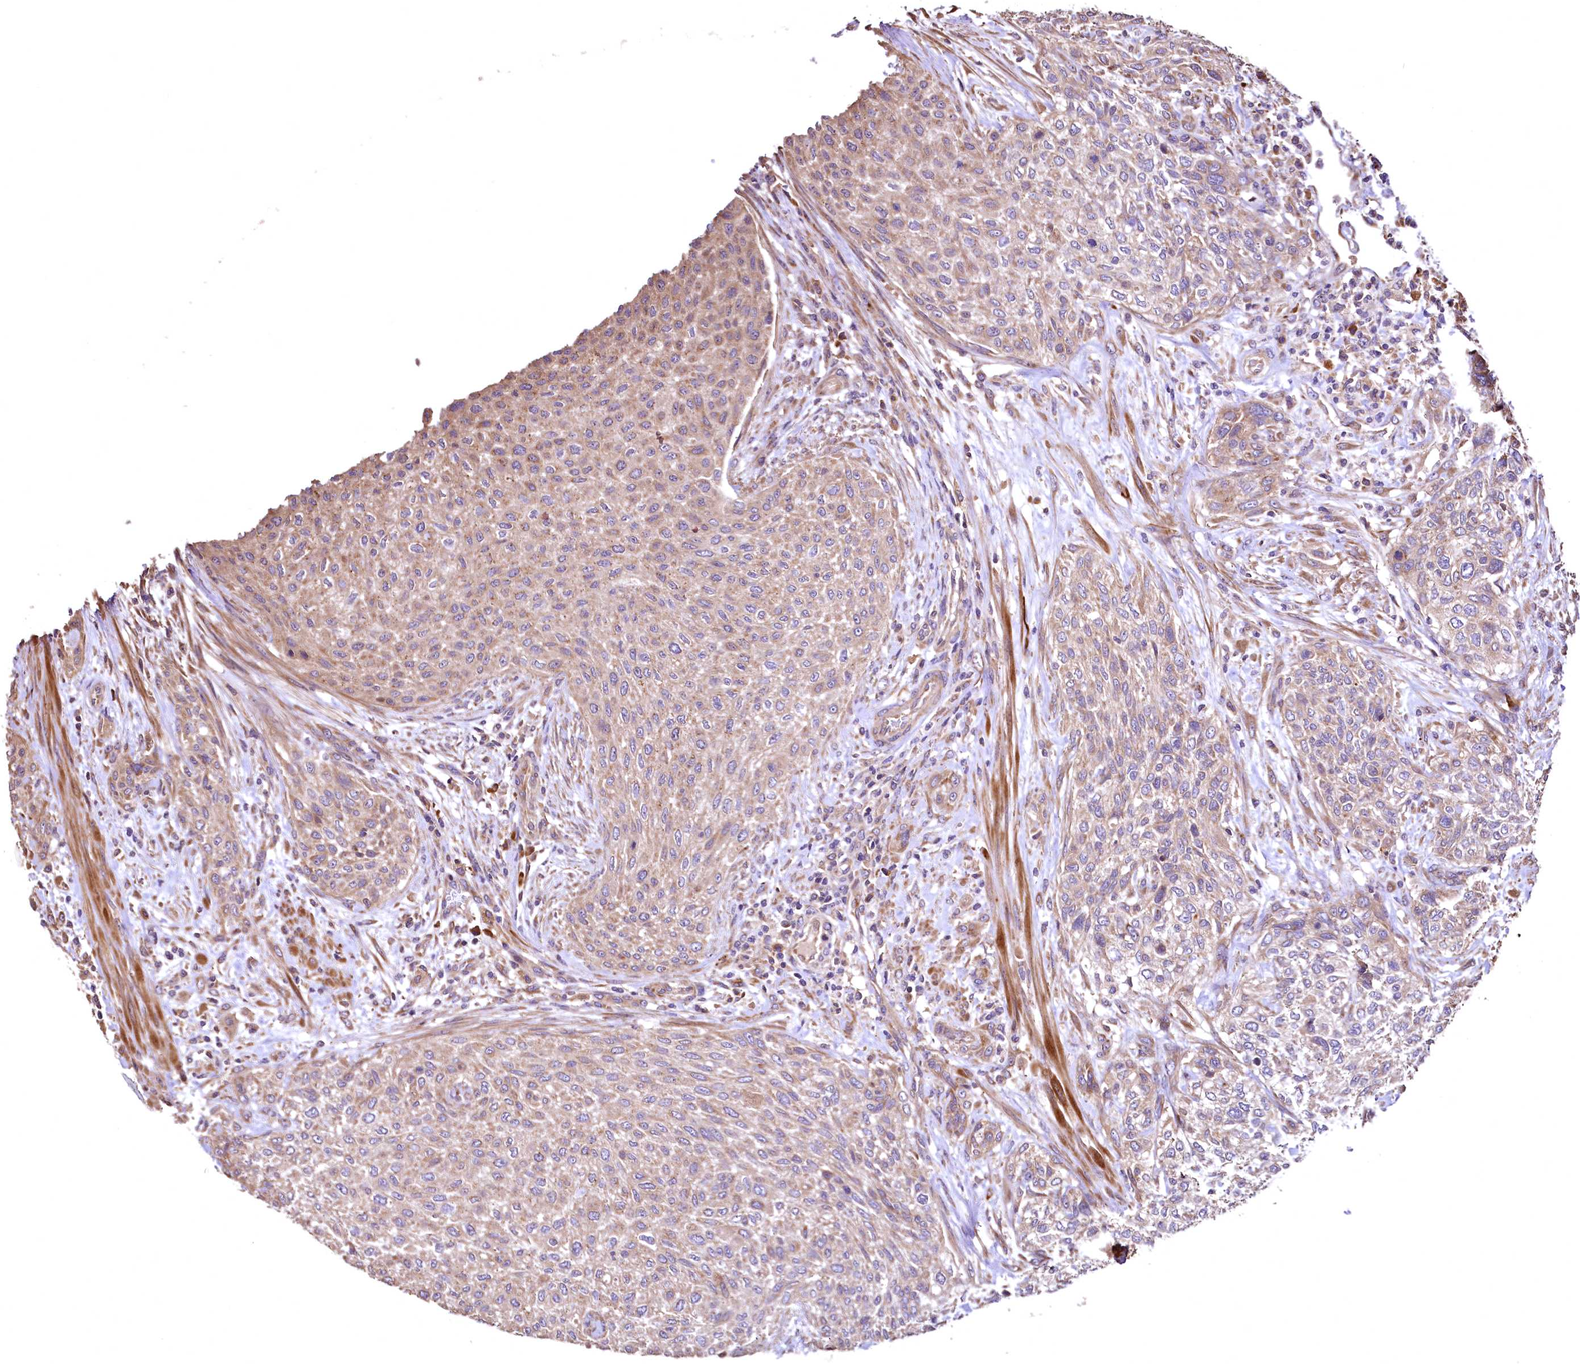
{"staining": {"intensity": "moderate", "quantity": ">75%", "location": "cytoplasmic/membranous"}, "tissue": "urothelial cancer", "cell_type": "Tumor cells", "image_type": "cancer", "snomed": [{"axis": "morphology", "description": "Normal tissue, NOS"}, {"axis": "morphology", "description": "Urothelial carcinoma, NOS"}, {"axis": "topography", "description": "Urinary bladder"}, {"axis": "topography", "description": "Peripheral nerve tissue"}], "caption": "Transitional cell carcinoma was stained to show a protein in brown. There is medium levels of moderate cytoplasmic/membranous positivity in about >75% of tumor cells.", "gene": "RASSF1", "patient": {"sex": "male", "age": 35}}